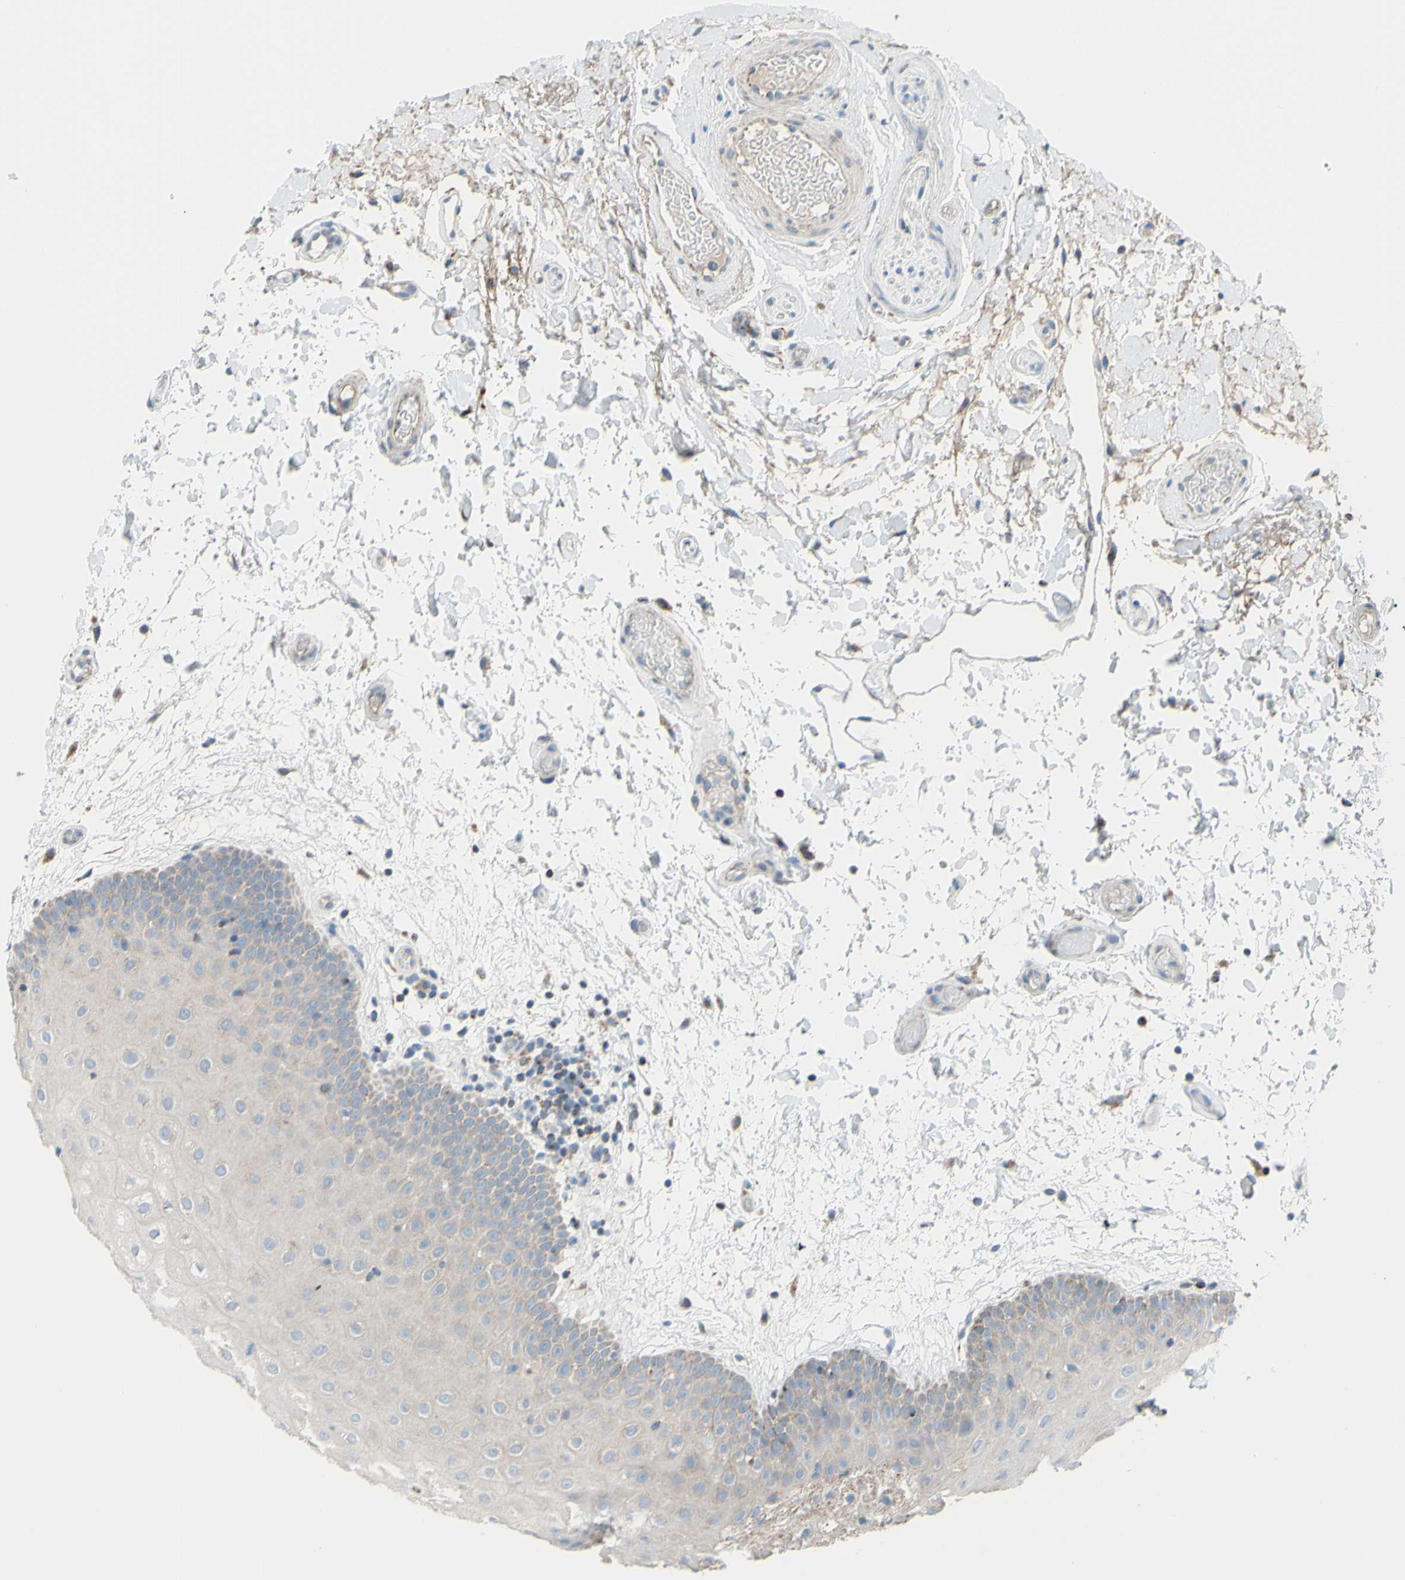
{"staining": {"intensity": "weak", "quantity": "25%-75%", "location": "cytoplasmic/membranous"}, "tissue": "oral mucosa", "cell_type": "Squamous epithelial cells", "image_type": "normal", "snomed": [{"axis": "morphology", "description": "Normal tissue, NOS"}, {"axis": "morphology", "description": "Squamous cell carcinoma, NOS"}, {"axis": "topography", "description": "Skeletal muscle"}, {"axis": "topography", "description": "Oral tissue"}, {"axis": "topography", "description": "Head-Neck"}], "caption": "Protein expression analysis of normal oral mucosa exhibits weak cytoplasmic/membranous expression in about 25%-75% of squamous epithelial cells. The protein of interest is stained brown, and the nuclei are stained in blue (DAB (3,3'-diaminobenzidine) IHC with brightfield microscopy, high magnification).", "gene": "GLT8D1", "patient": {"sex": "male", "age": 71}}